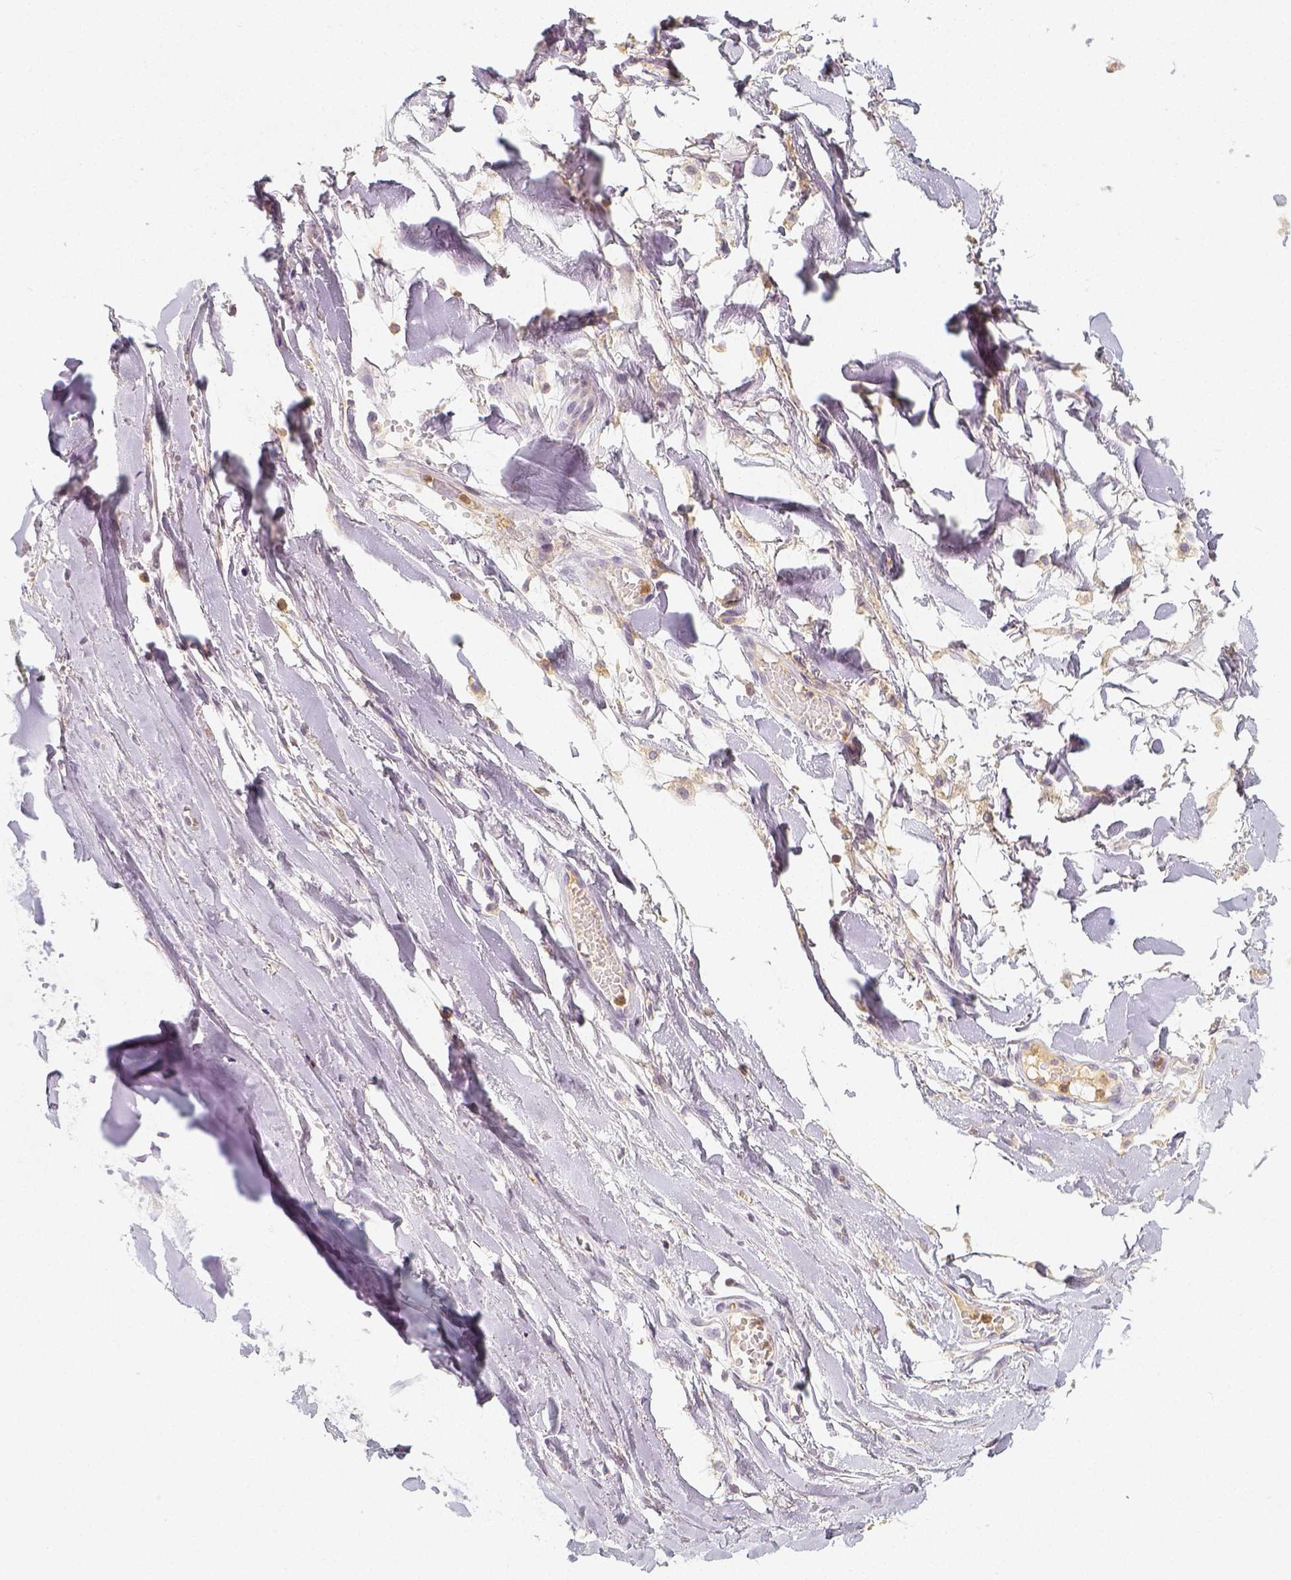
{"staining": {"intensity": "weak", "quantity": ">75%", "location": "cytoplasmic/membranous"}, "tissue": "soft tissue", "cell_type": "Chondrocytes", "image_type": "normal", "snomed": [{"axis": "morphology", "description": "Normal tissue, NOS"}, {"axis": "topography", "description": "Cartilage tissue"}, {"axis": "topography", "description": "Nasopharynx"}, {"axis": "topography", "description": "Thyroid gland"}], "caption": "This micrograph exhibits unremarkable soft tissue stained with immunohistochemistry (IHC) to label a protein in brown. The cytoplasmic/membranous of chondrocytes show weak positivity for the protein. Nuclei are counter-stained blue.", "gene": "PTPRJ", "patient": {"sex": "male", "age": 63}}